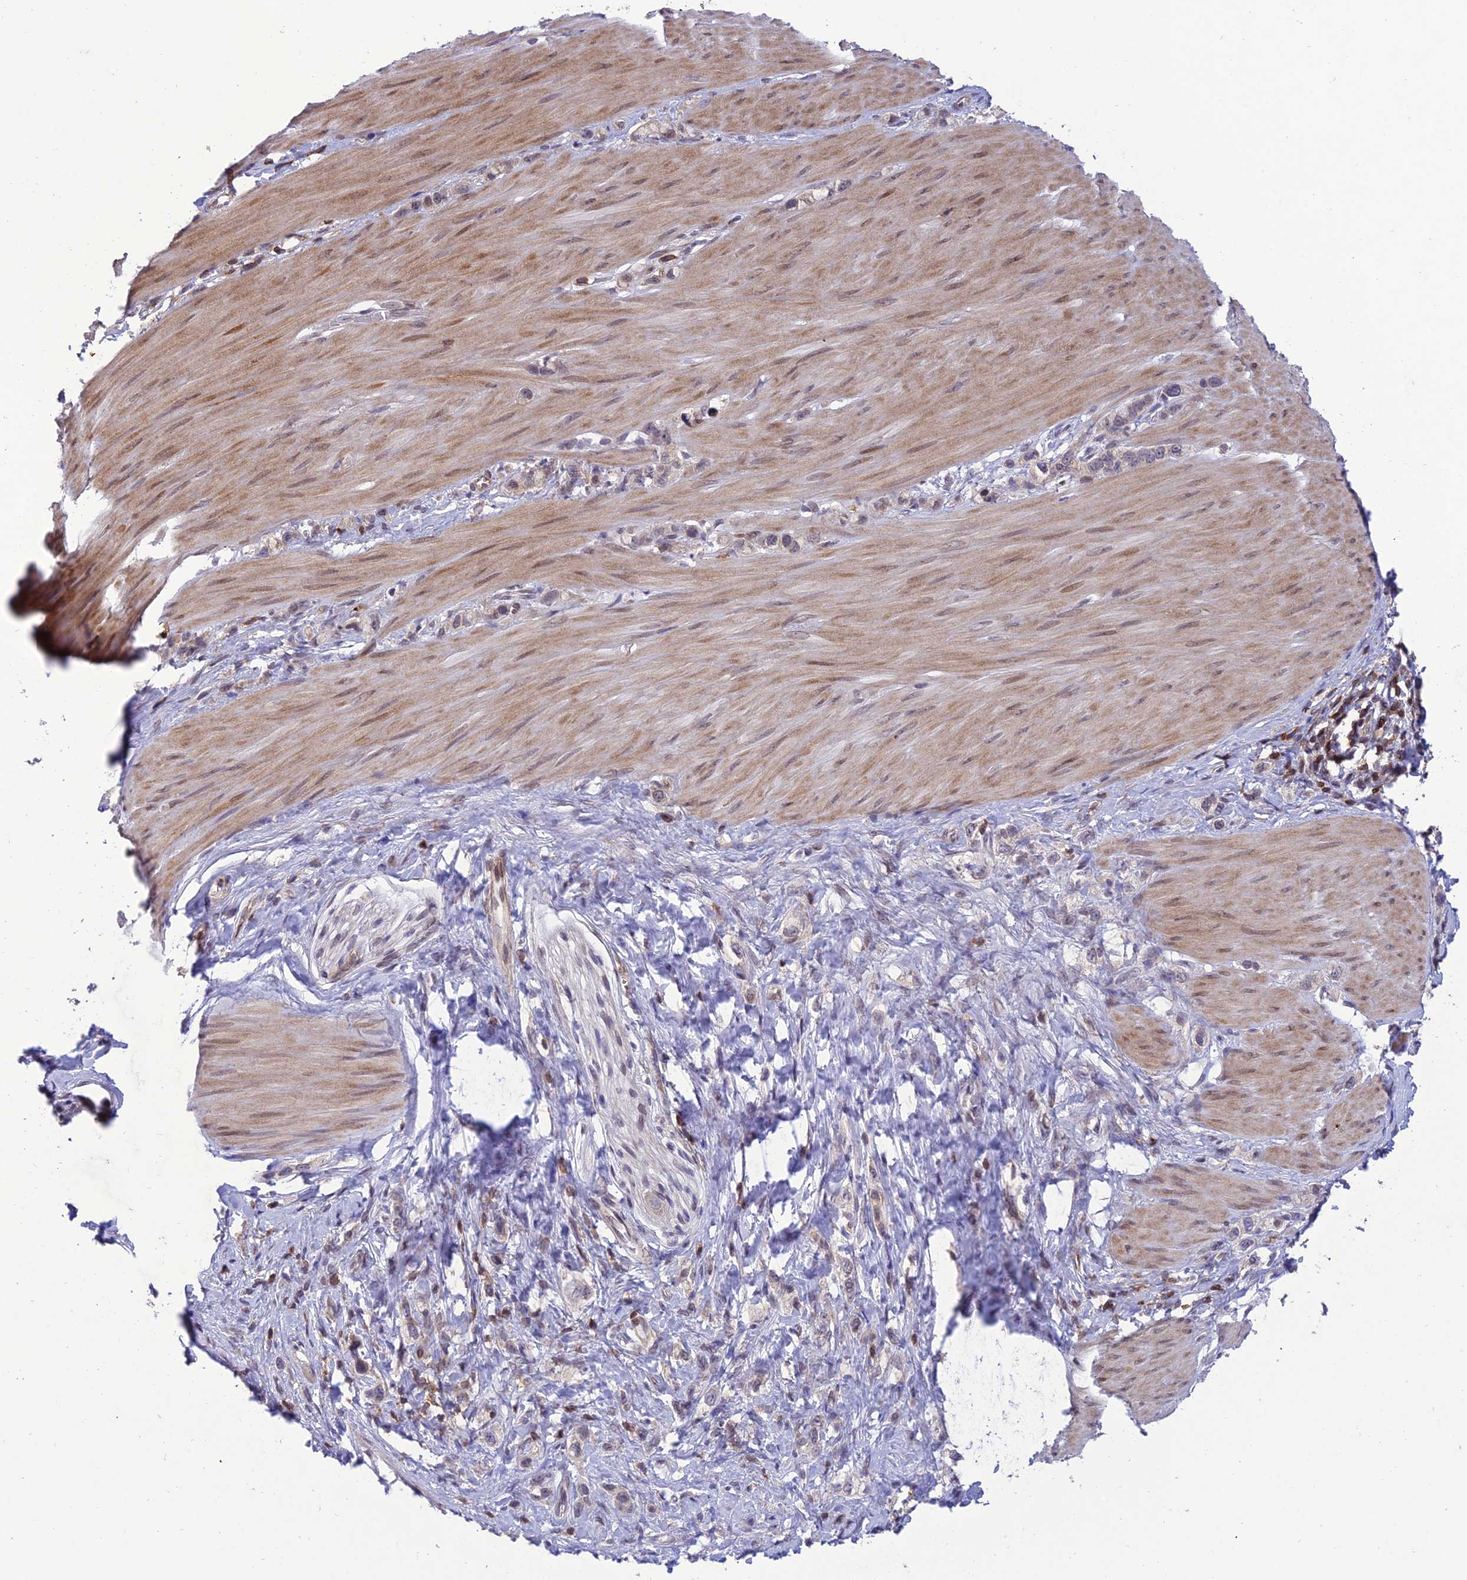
{"staining": {"intensity": "weak", "quantity": "<25%", "location": "cytoplasmic/membranous"}, "tissue": "stomach cancer", "cell_type": "Tumor cells", "image_type": "cancer", "snomed": [{"axis": "morphology", "description": "Adenocarcinoma, NOS"}, {"axis": "topography", "description": "Stomach"}], "caption": "Tumor cells show no significant staining in stomach cancer. (Brightfield microscopy of DAB IHC at high magnification).", "gene": "FAM76A", "patient": {"sex": "female", "age": 65}}